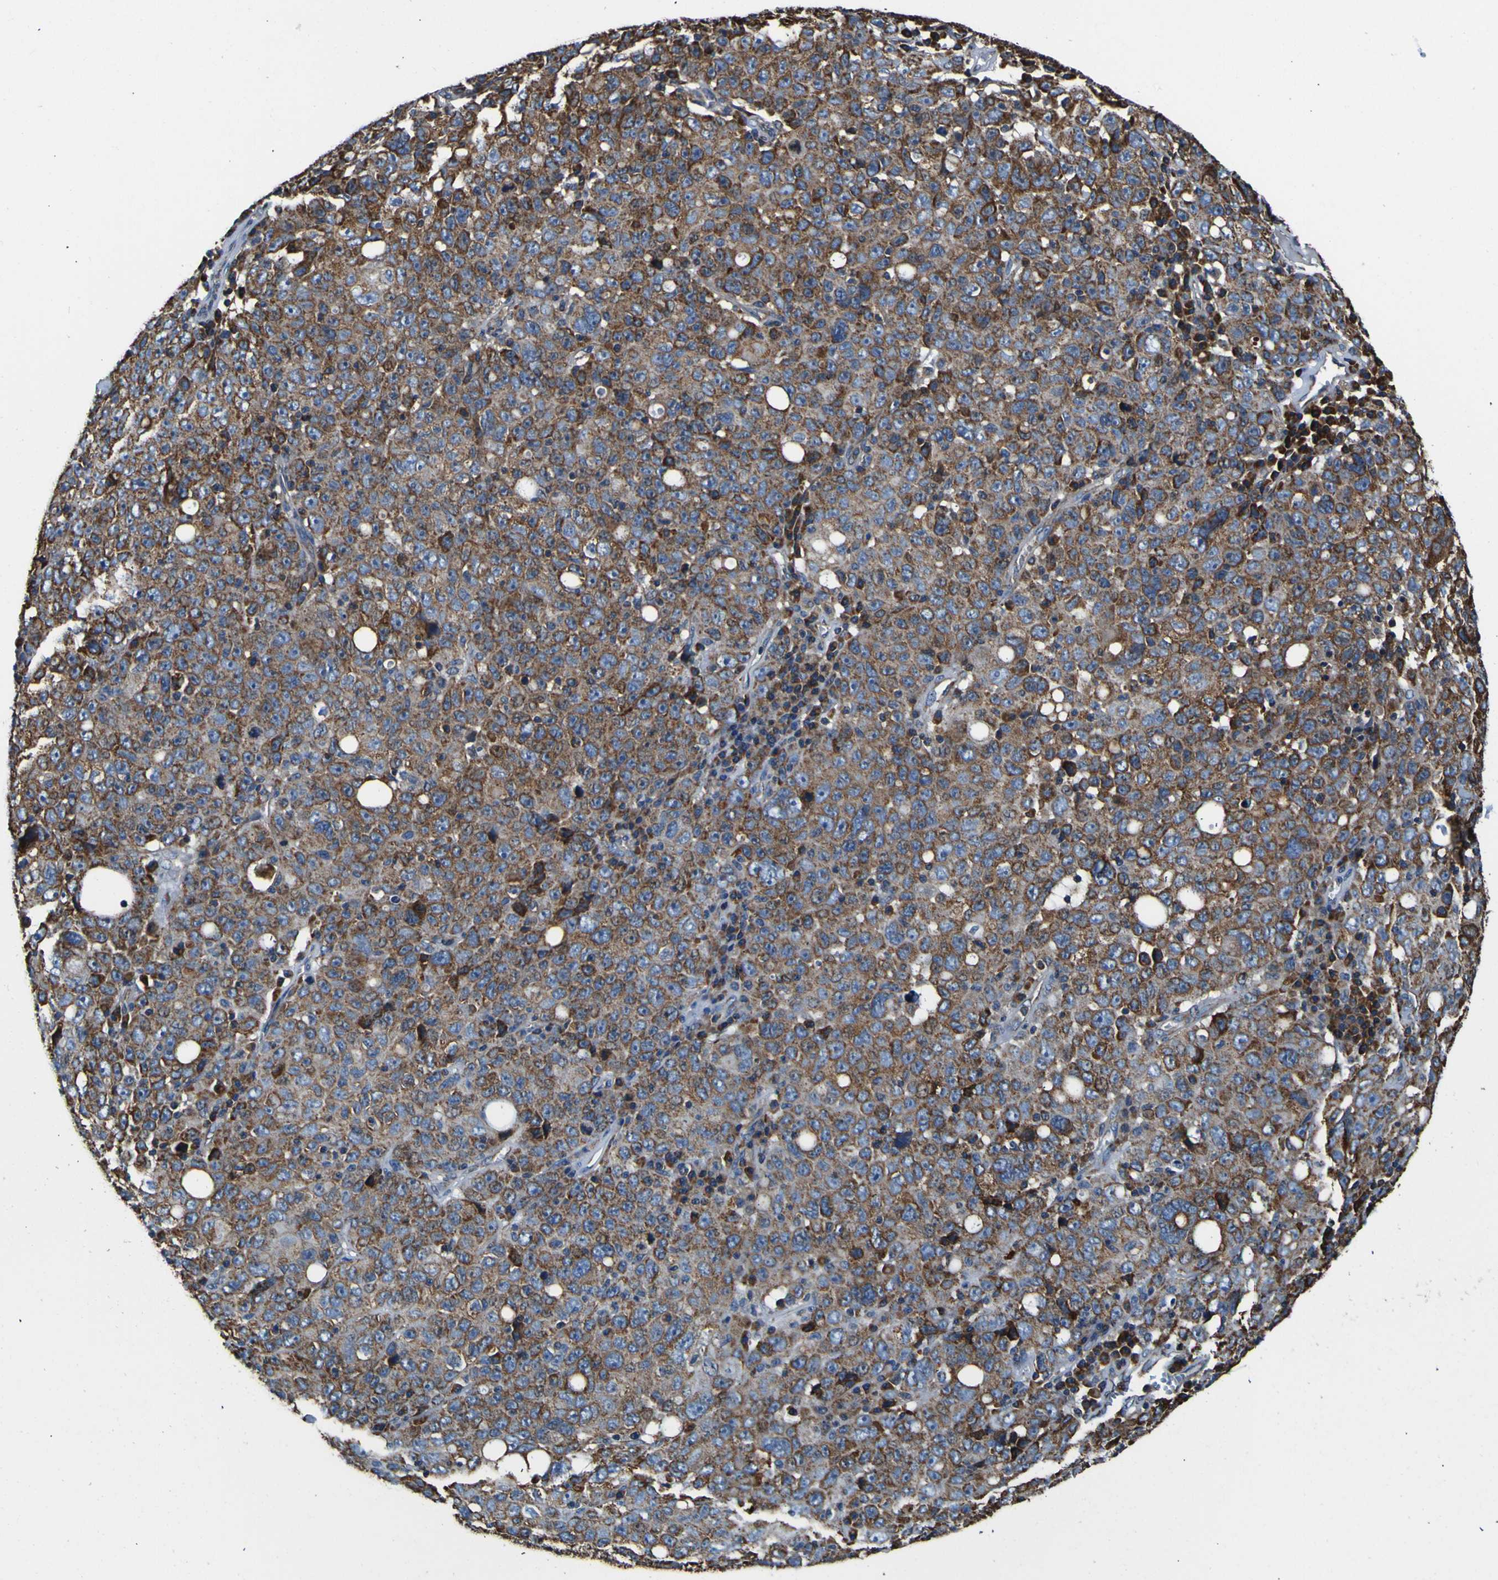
{"staining": {"intensity": "moderate", "quantity": ">75%", "location": "cytoplasmic/membranous"}, "tissue": "ovarian cancer", "cell_type": "Tumor cells", "image_type": "cancer", "snomed": [{"axis": "morphology", "description": "Carcinoma, endometroid"}, {"axis": "topography", "description": "Ovary"}], "caption": "There is medium levels of moderate cytoplasmic/membranous positivity in tumor cells of ovarian endometroid carcinoma, as demonstrated by immunohistochemical staining (brown color).", "gene": "INPP5A", "patient": {"sex": "female", "age": 62}}